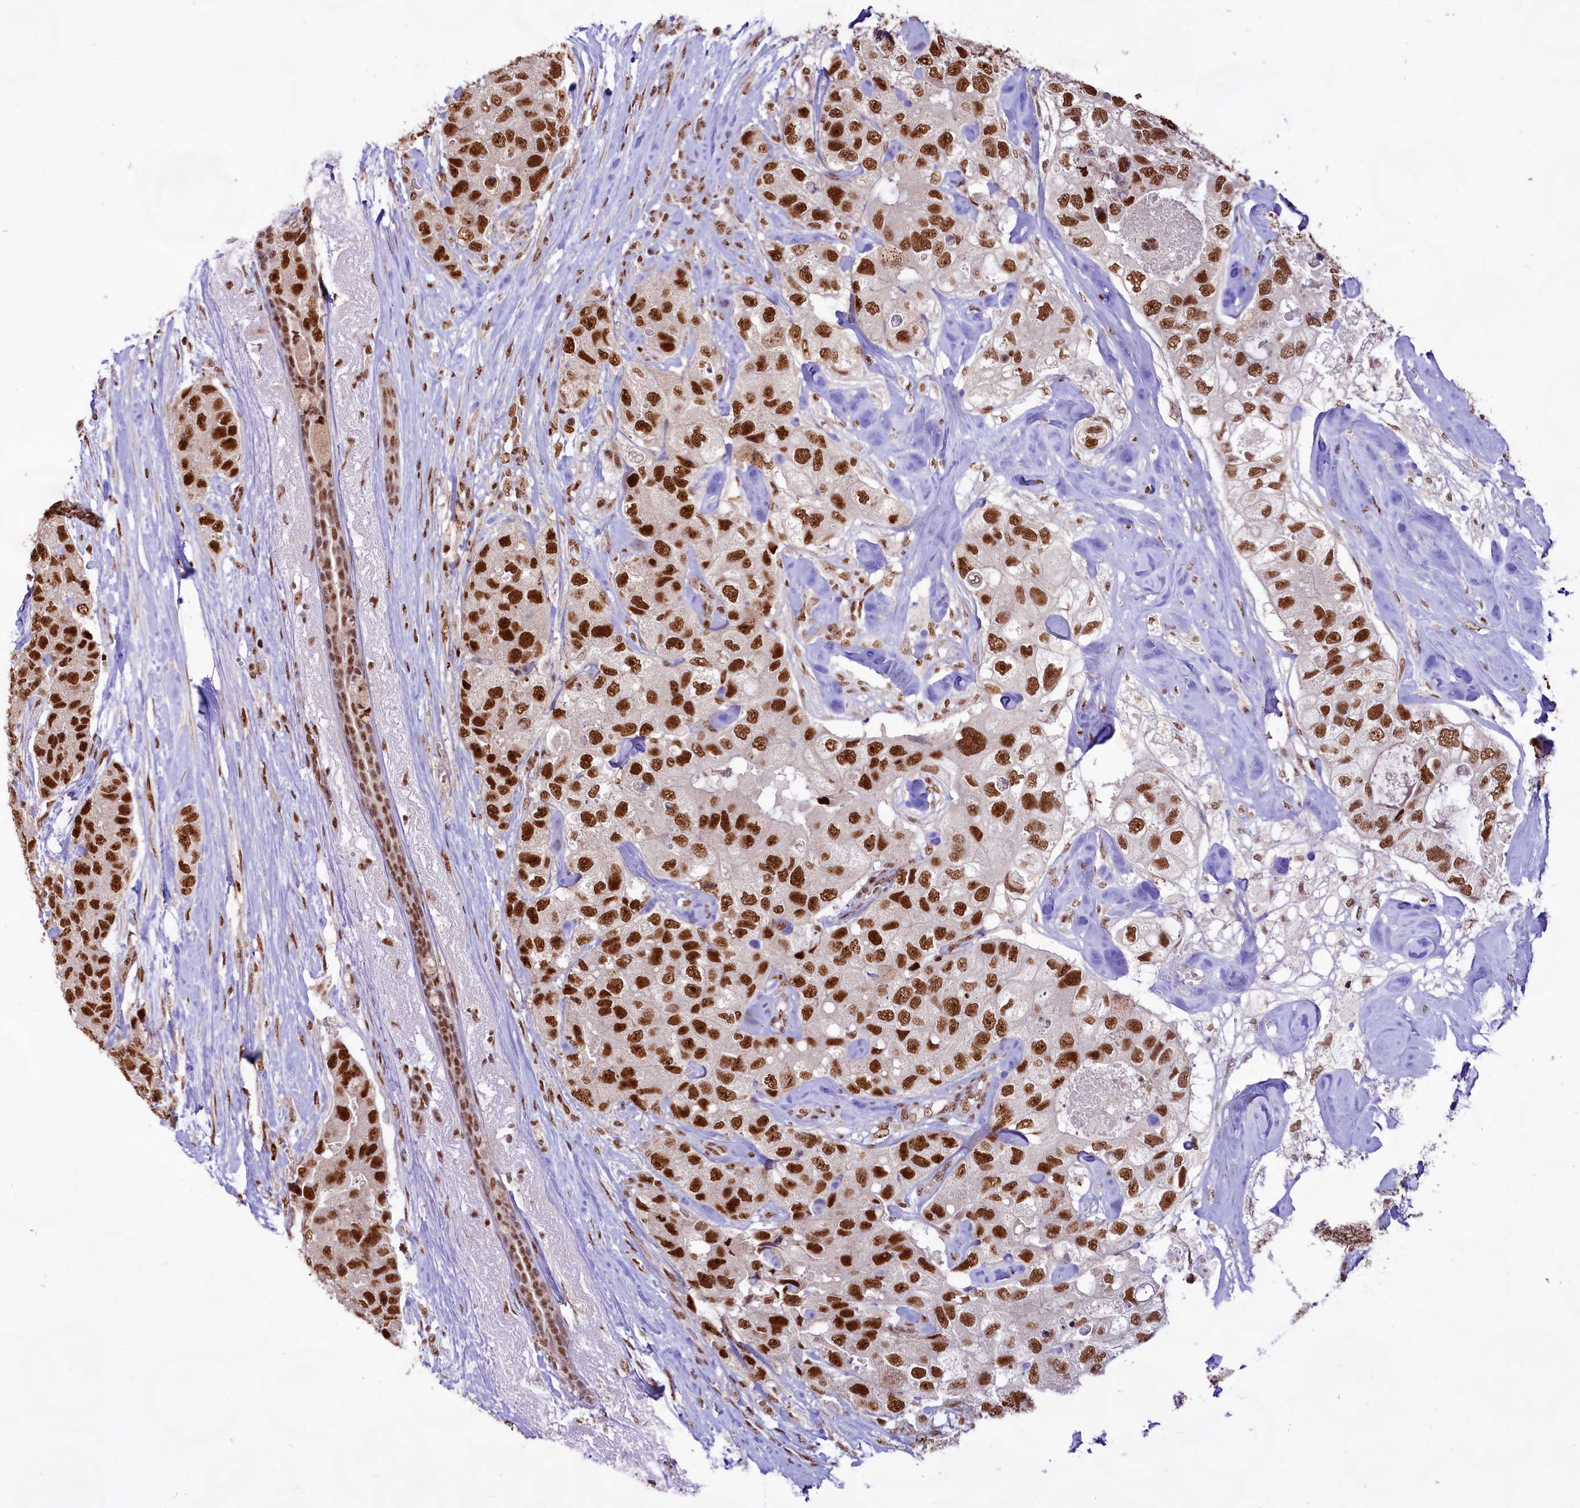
{"staining": {"intensity": "strong", "quantity": ">75%", "location": "nuclear"}, "tissue": "breast cancer", "cell_type": "Tumor cells", "image_type": "cancer", "snomed": [{"axis": "morphology", "description": "Duct carcinoma"}, {"axis": "topography", "description": "Breast"}], "caption": "Immunohistochemistry photomicrograph of breast cancer (invasive ductal carcinoma) stained for a protein (brown), which shows high levels of strong nuclear staining in about >75% of tumor cells.", "gene": "HIRA", "patient": {"sex": "female", "age": 62}}